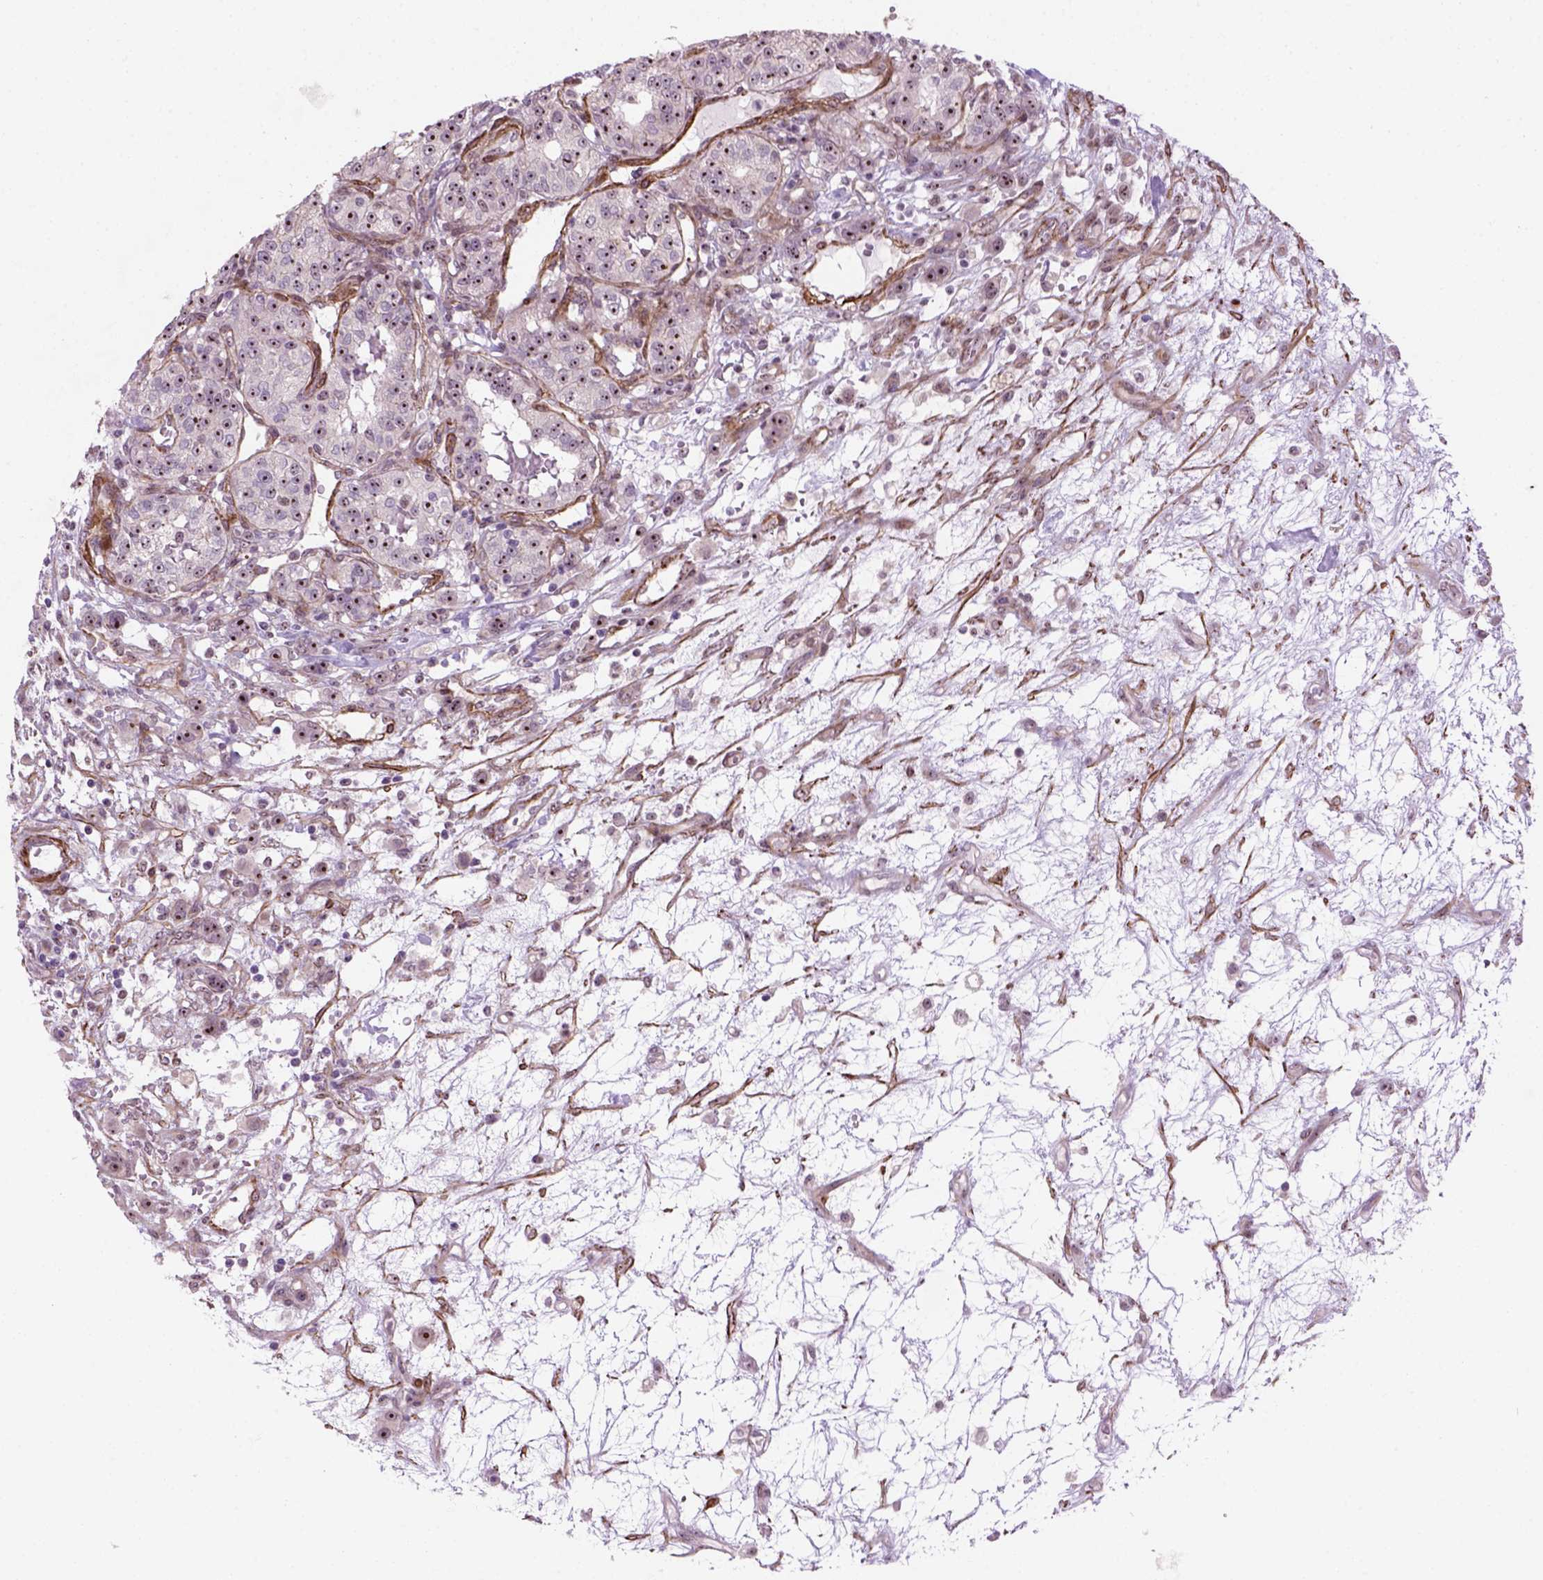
{"staining": {"intensity": "moderate", "quantity": ">75%", "location": "nuclear"}, "tissue": "renal cancer", "cell_type": "Tumor cells", "image_type": "cancer", "snomed": [{"axis": "morphology", "description": "Adenocarcinoma, NOS"}, {"axis": "topography", "description": "Kidney"}], "caption": "Human renal cancer stained with a brown dye displays moderate nuclear positive staining in about >75% of tumor cells.", "gene": "RRS1", "patient": {"sex": "female", "age": 63}}